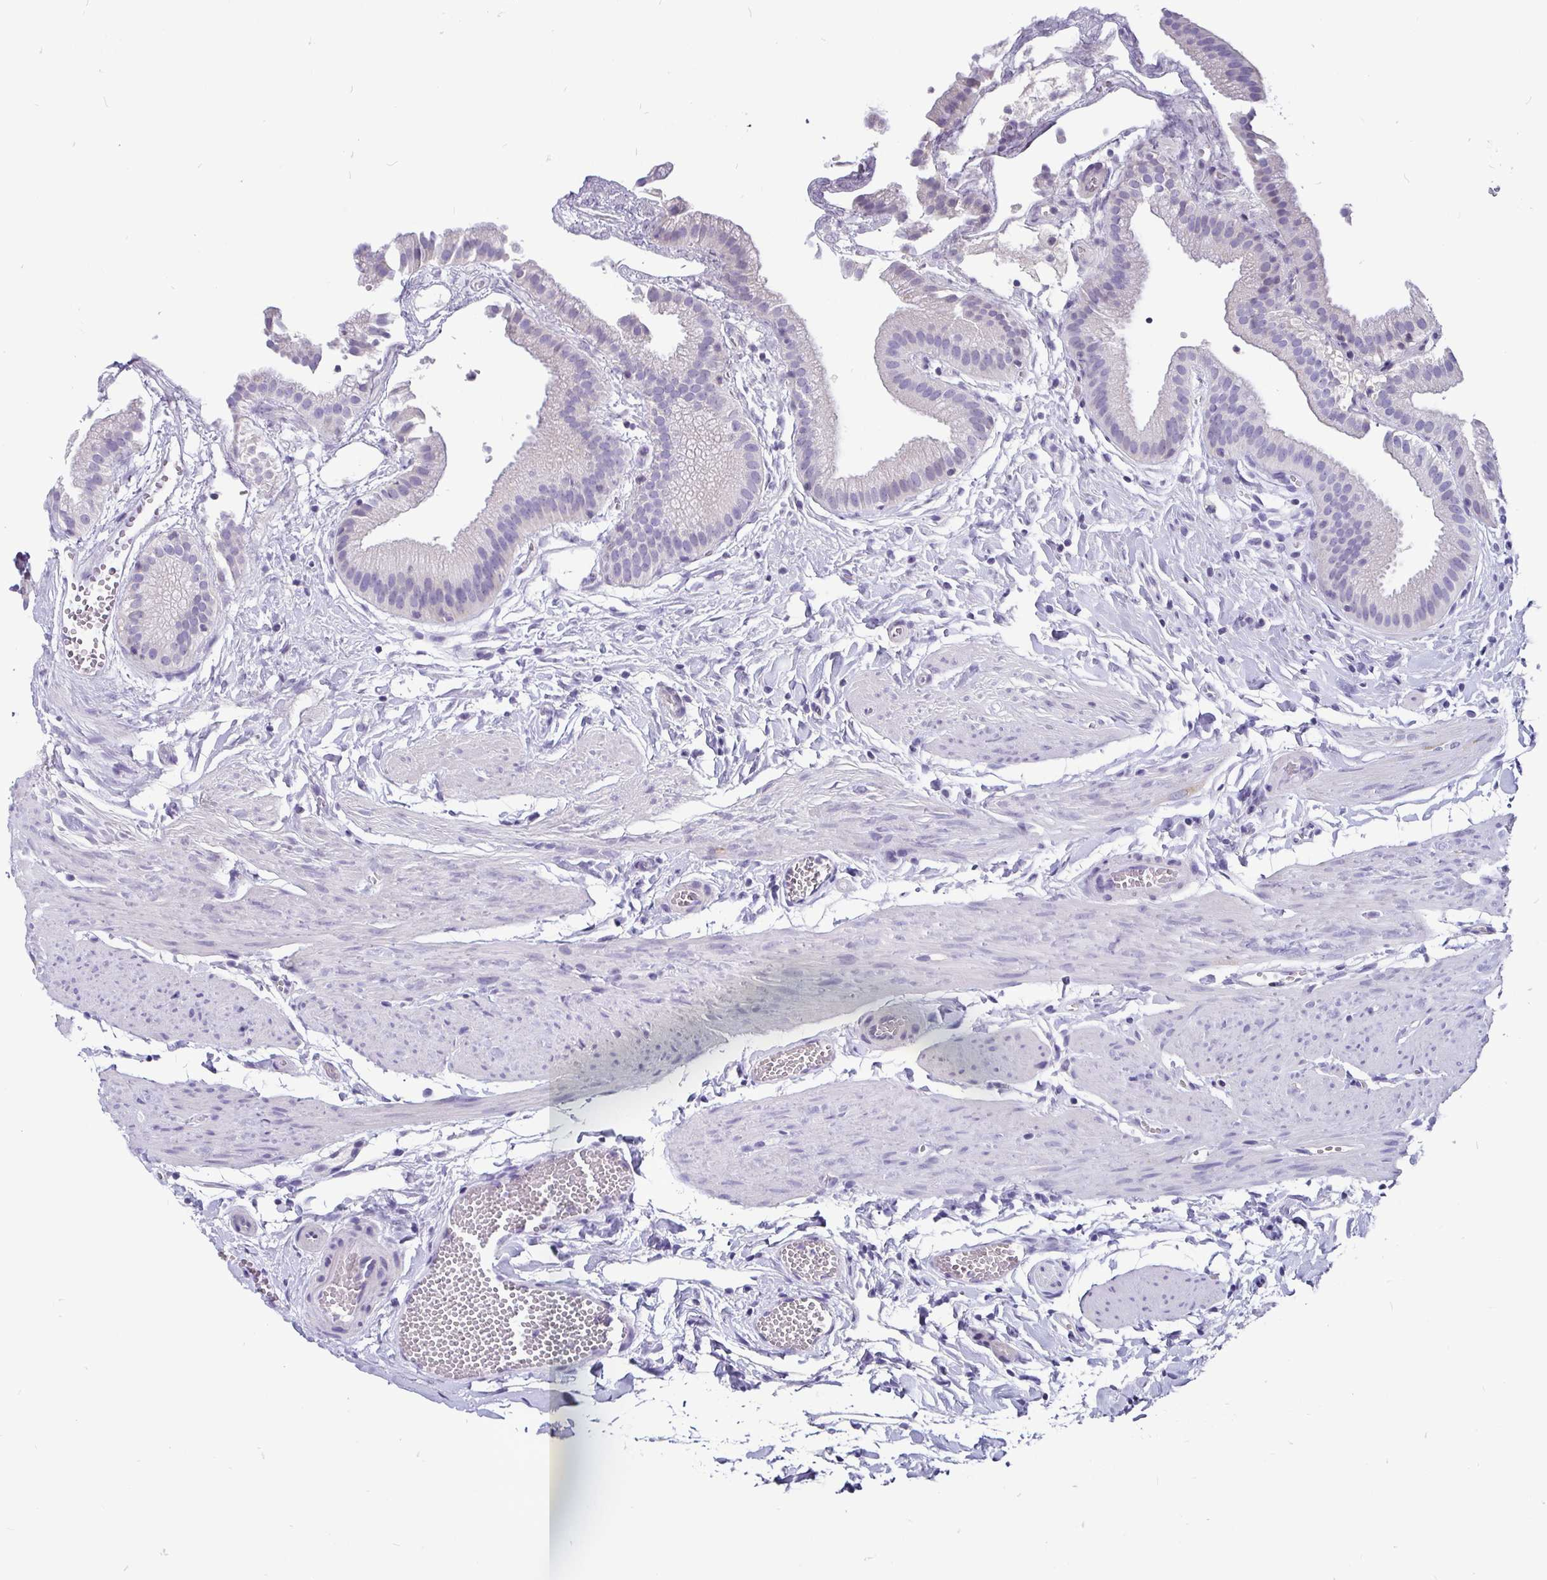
{"staining": {"intensity": "negative", "quantity": "none", "location": "none"}, "tissue": "gallbladder", "cell_type": "Glandular cells", "image_type": "normal", "snomed": [{"axis": "morphology", "description": "Normal tissue, NOS"}, {"axis": "topography", "description": "Gallbladder"}], "caption": "This is a histopathology image of immunohistochemistry staining of unremarkable gallbladder, which shows no positivity in glandular cells.", "gene": "ADAMTS6", "patient": {"sex": "female", "age": 63}}